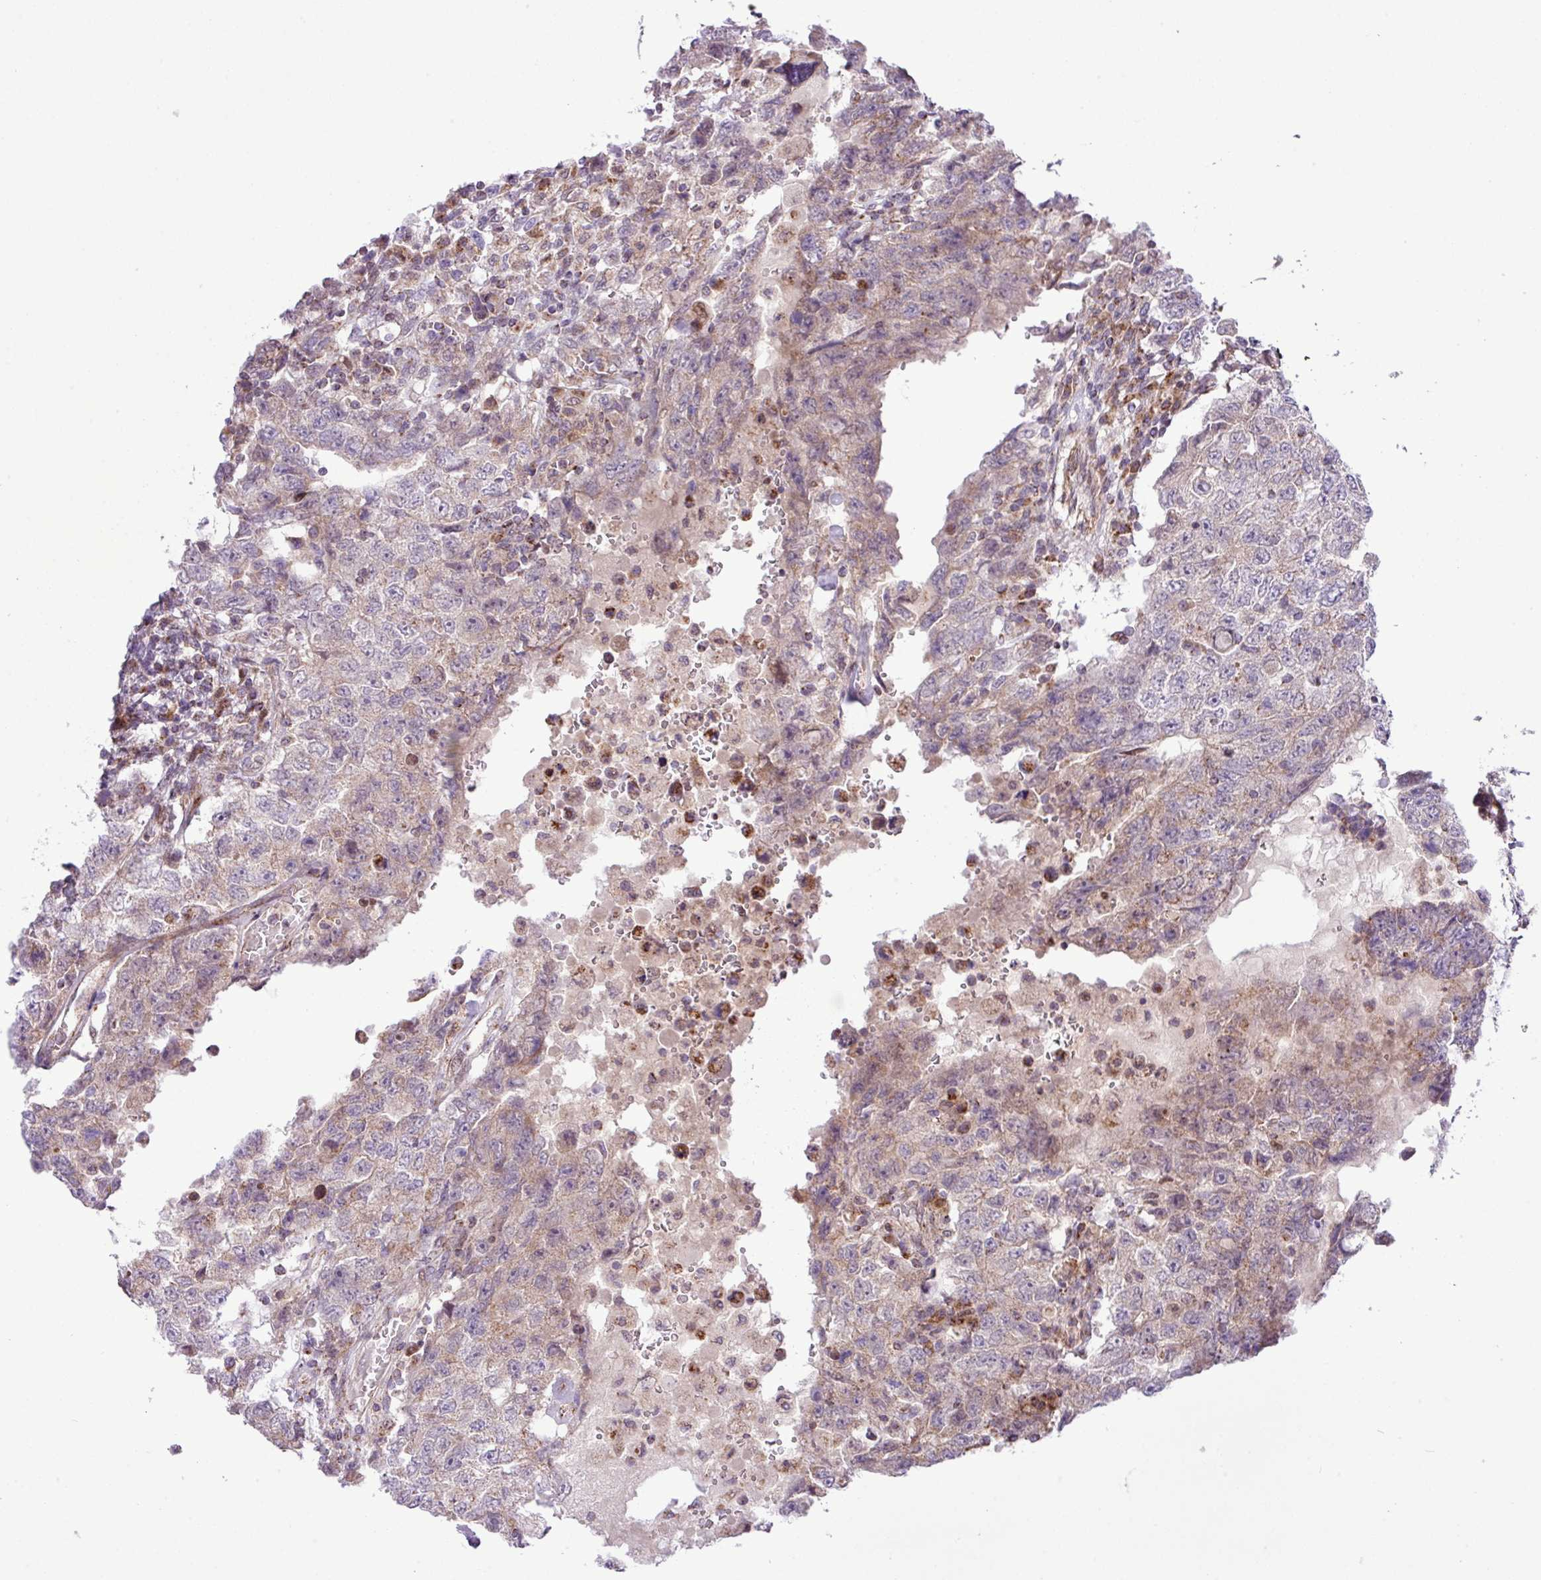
{"staining": {"intensity": "weak", "quantity": "<25%", "location": "cytoplasmic/membranous"}, "tissue": "testis cancer", "cell_type": "Tumor cells", "image_type": "cancer", "snomed": [{"axis": "morphology", "description": "Carcinoma, Embryonal, NOS"}, {"axis": "topography", "description": "Testis"}], "caption": "Human embryonal carcinoma (testis) stained for a protein using immunohistochemistry exhibits no expression in tumor cells.", "gene": "B3GNT9", "patient": {"sex": "male", "age": 26}}